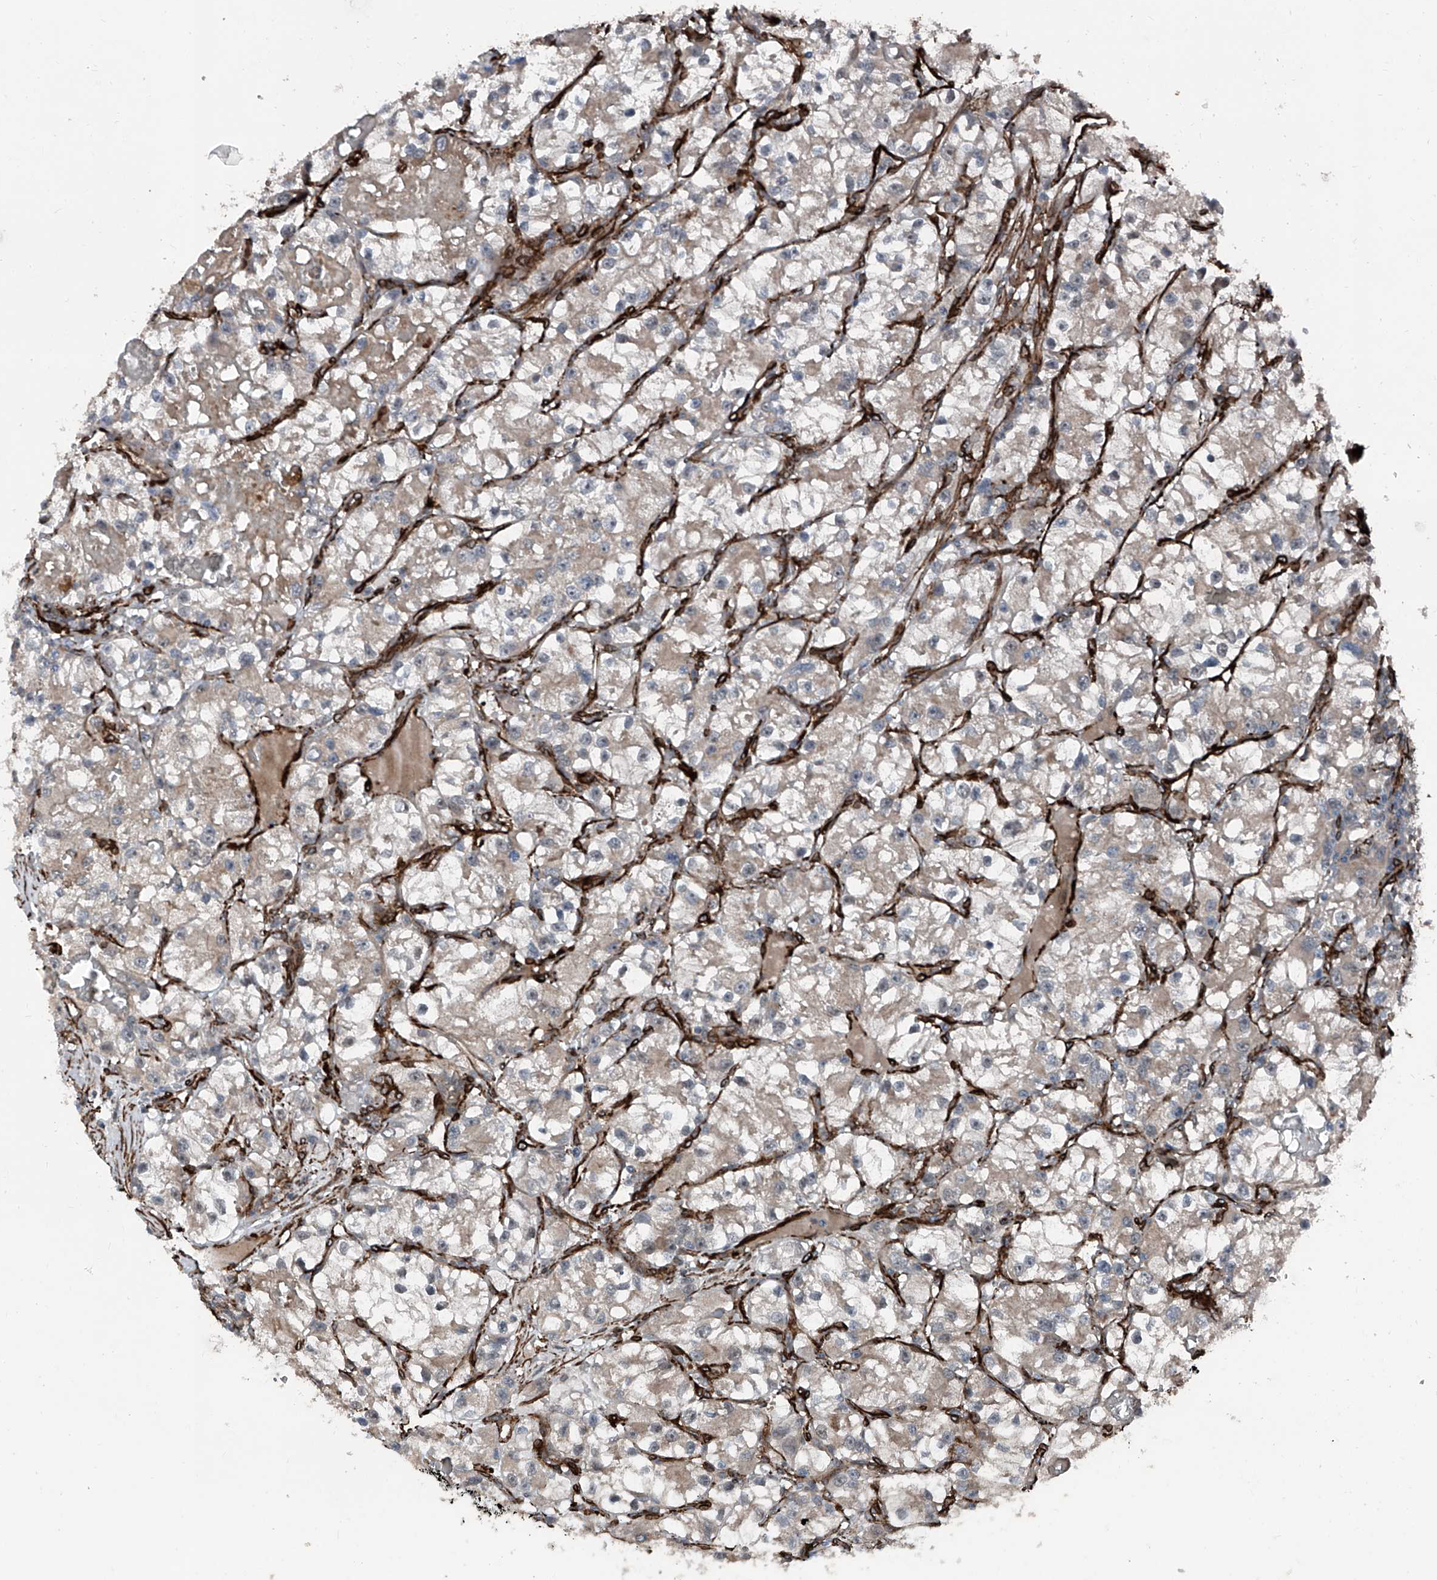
{"staining": {"intensity": "weak", "quantity": "<25%", "location": "cytoplasmic/membranous"}, "tissue": "renal cancer", "cell_type": "Tumor cells", "image_type": "cancer", "snomed": [{"axis": "morphology", "description": "Adenocarcinoma, NOS"}, {"axis": "topography", "description": "Kidney"}], "caption": "Immunohistochemistry (IHC) histopathology image of neoplastic tissue: renal cancer stained with DAB displays no significant protein positivity in tumor cells. (Brightfield microscopy of DAB immunohistochemistry at high magnification).", "gene": "COA7", "patient": {"sex": "female", "age": 57}}